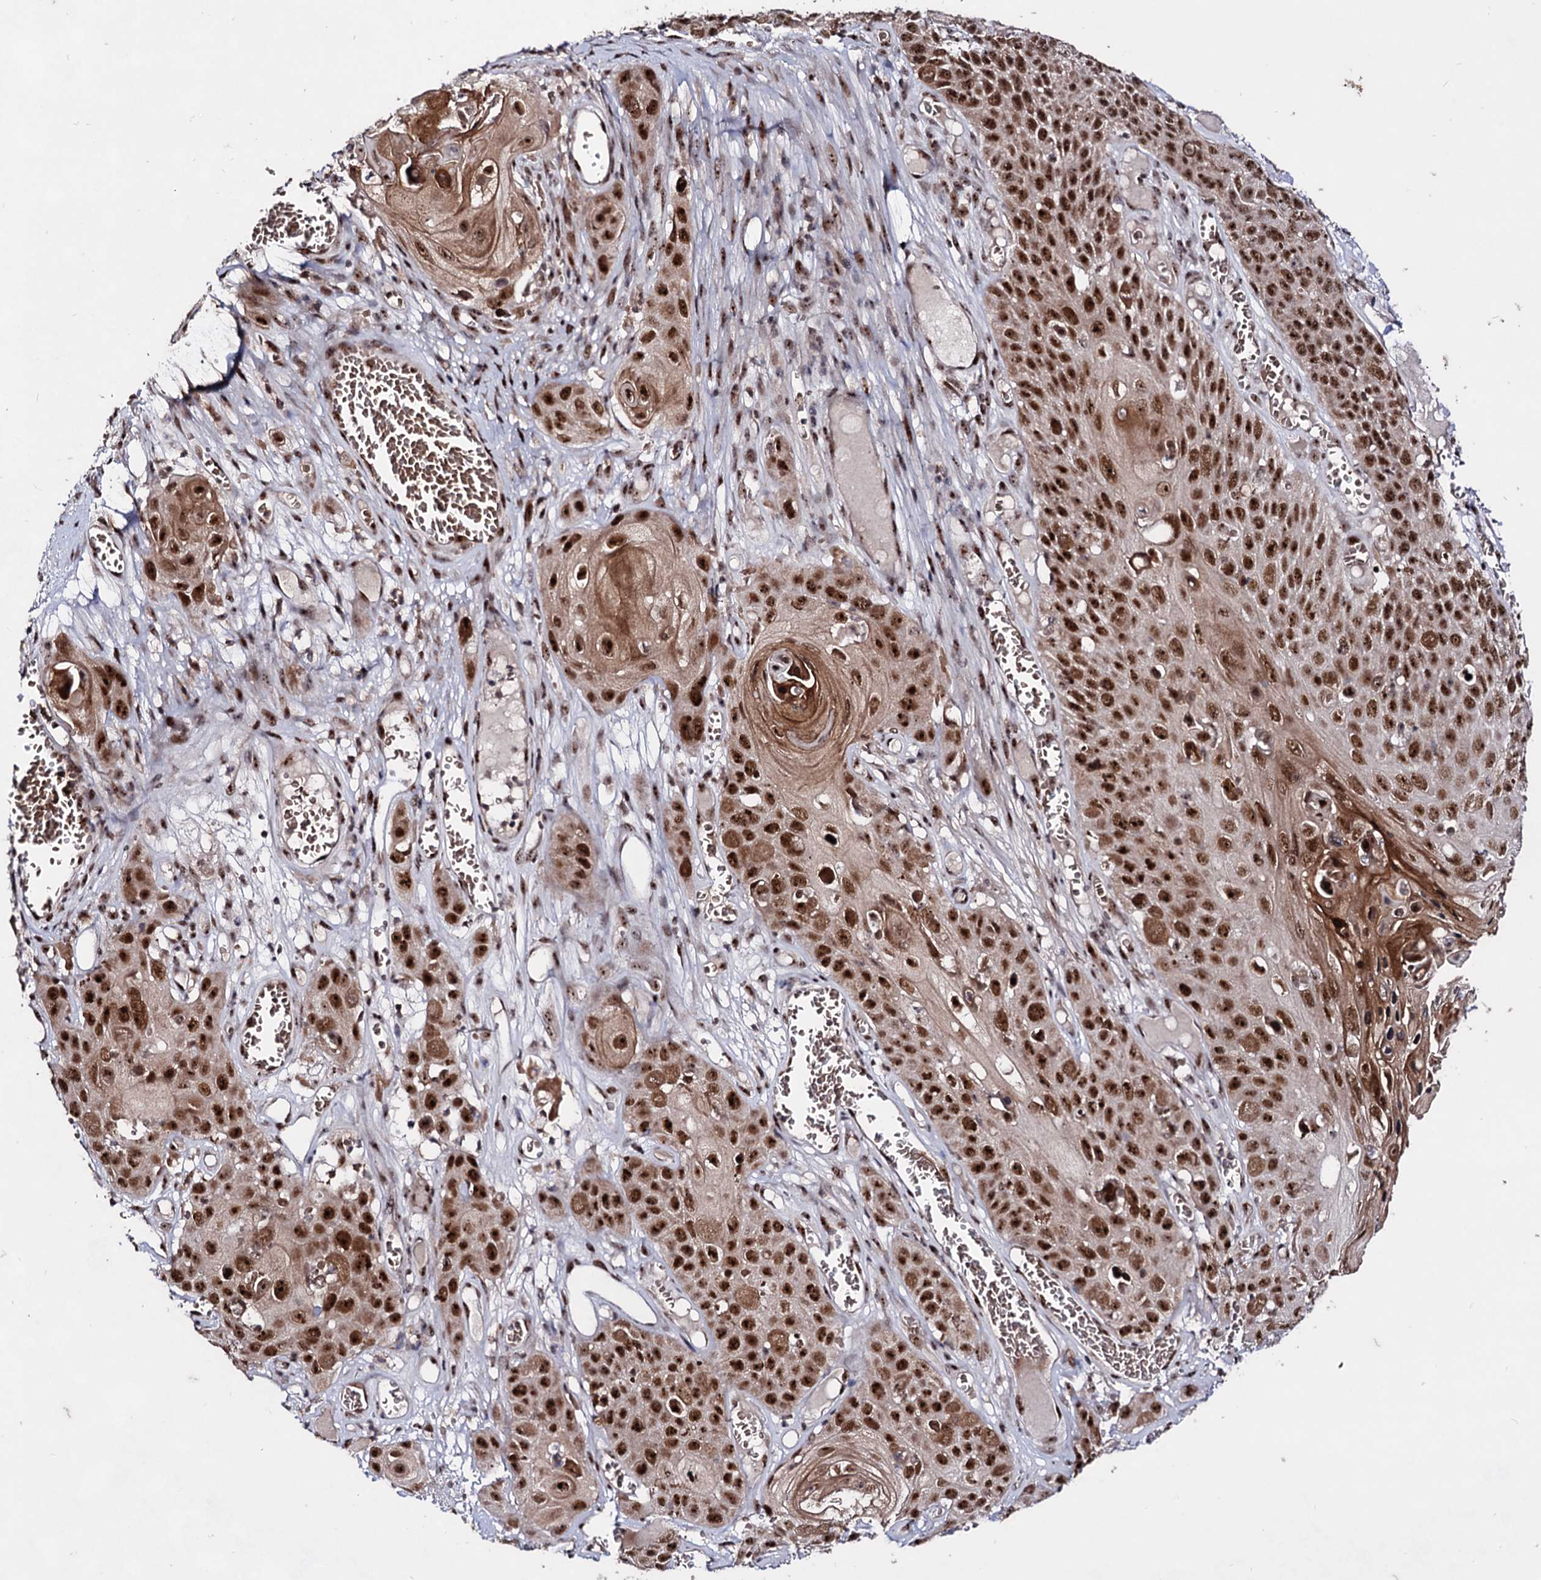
{"staining": {"intensity": "strong", "quantity": ">75%", "location": "cytoplasmic/membranous,nuclear"}, "tissue": "skin cancer", "cell_type": "Tumor cells", "image_type": "cancer", "snomed": [{"axis": "morphology", "description": "Squamous cell carcinoma, NOS"}, {"axis": "topography", "description": "Skin"}], "caption": "Protein analysis of squamous cell carcinoma (skin) tissue reveals strong cytoplasmic/membranous and nuclear expression in approximately >75% of tumor cells. (Brightfield microscopy of DAB IHC at high magnification).", "gene": "EXOSC10", "patient": {"sex": "male", "age": 55}}